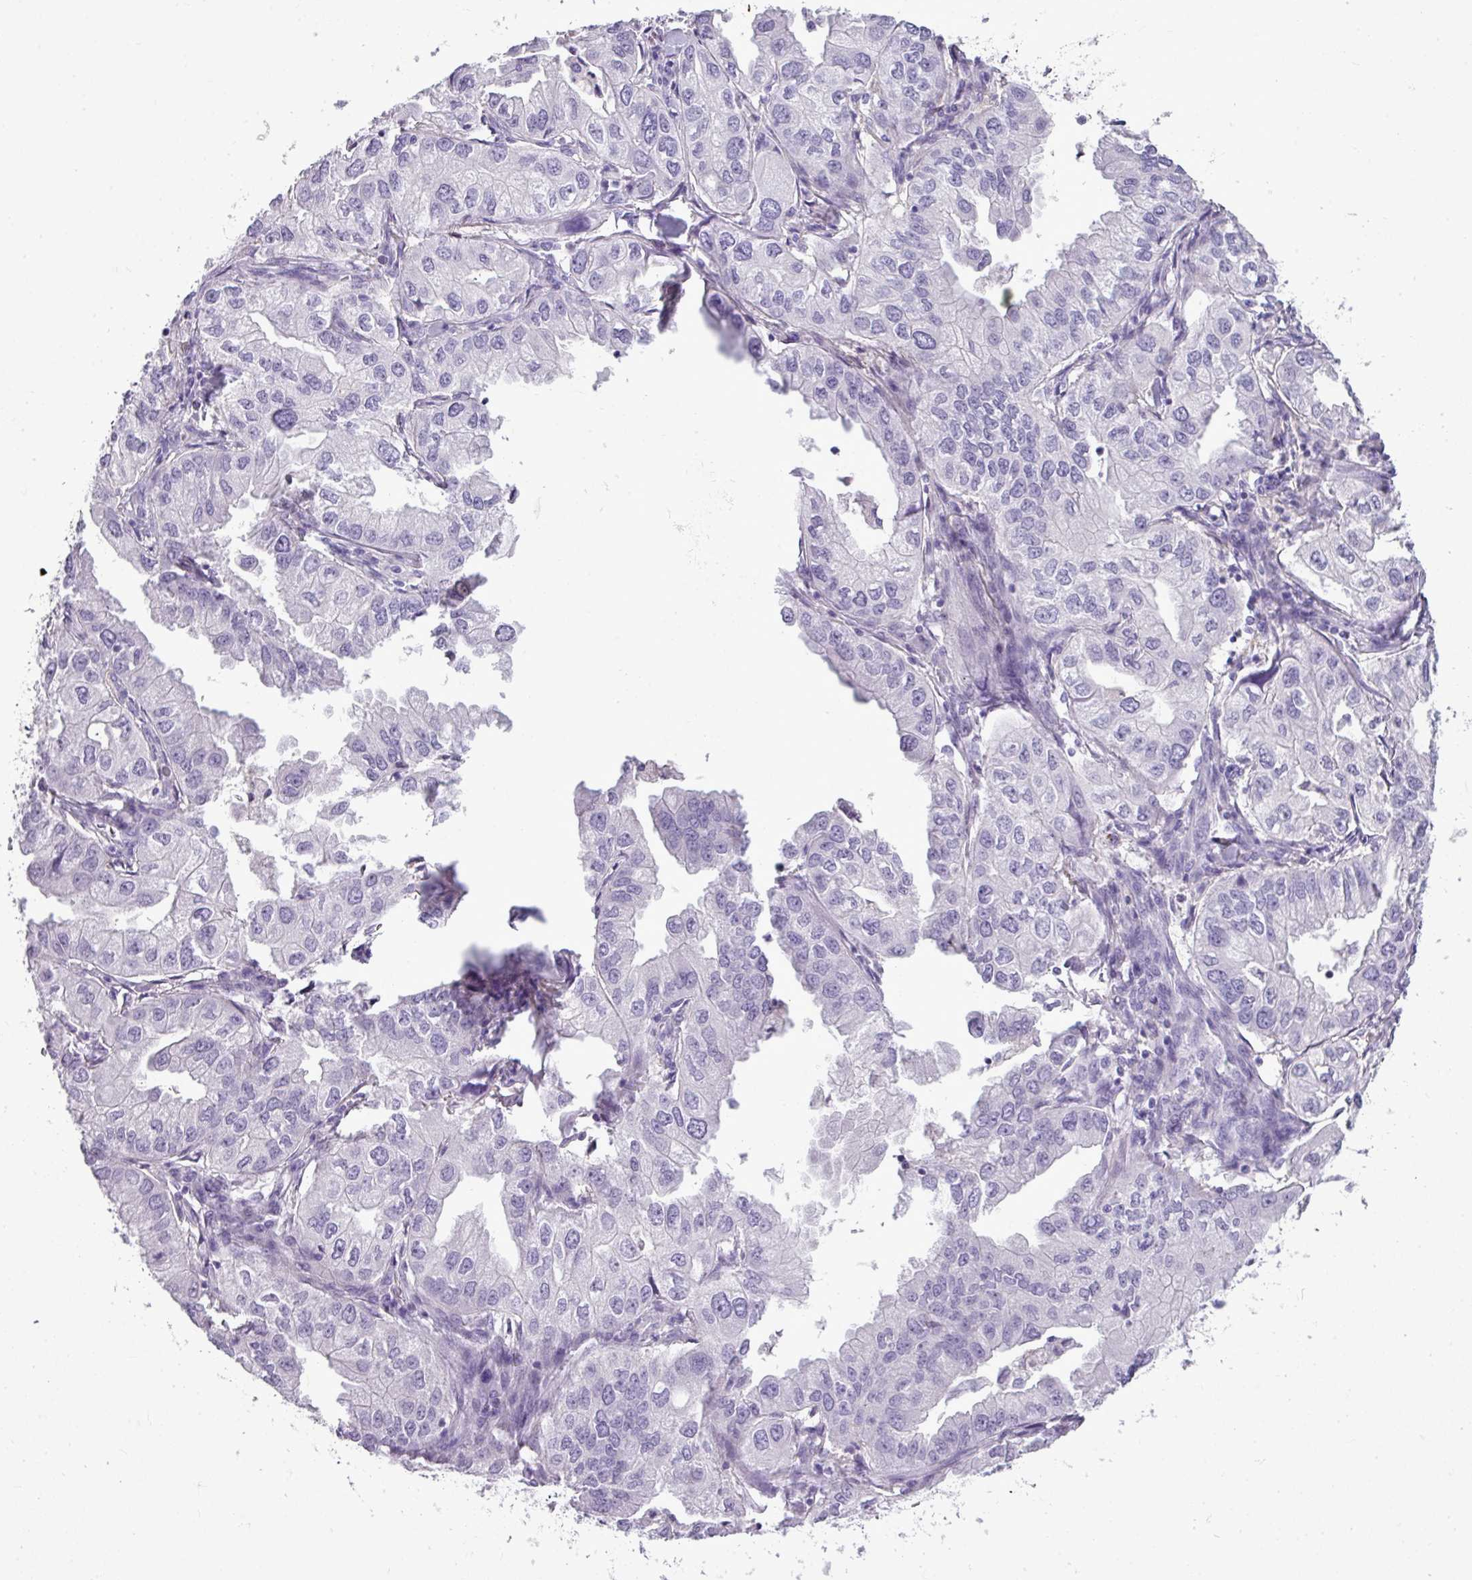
{"staining": {"intensity": "negative", "quantity": "none", "location": "none"}, "tissue": "lung cancer", "cell_type": "Tumor cells", "image_type": "cancer", "snomed": [{"axis": "morphology", "description": "Adenocarcinoma, NOS"}, {"axis": "topography", "description": "Lung"}], "caption": "Immunohistochemical staining of adenocarcinoma (lung) demonstrates no significant positivity in tumor cells.", "gene": "RBMXL2", "patient": {"sex": "male", "age": 48}}